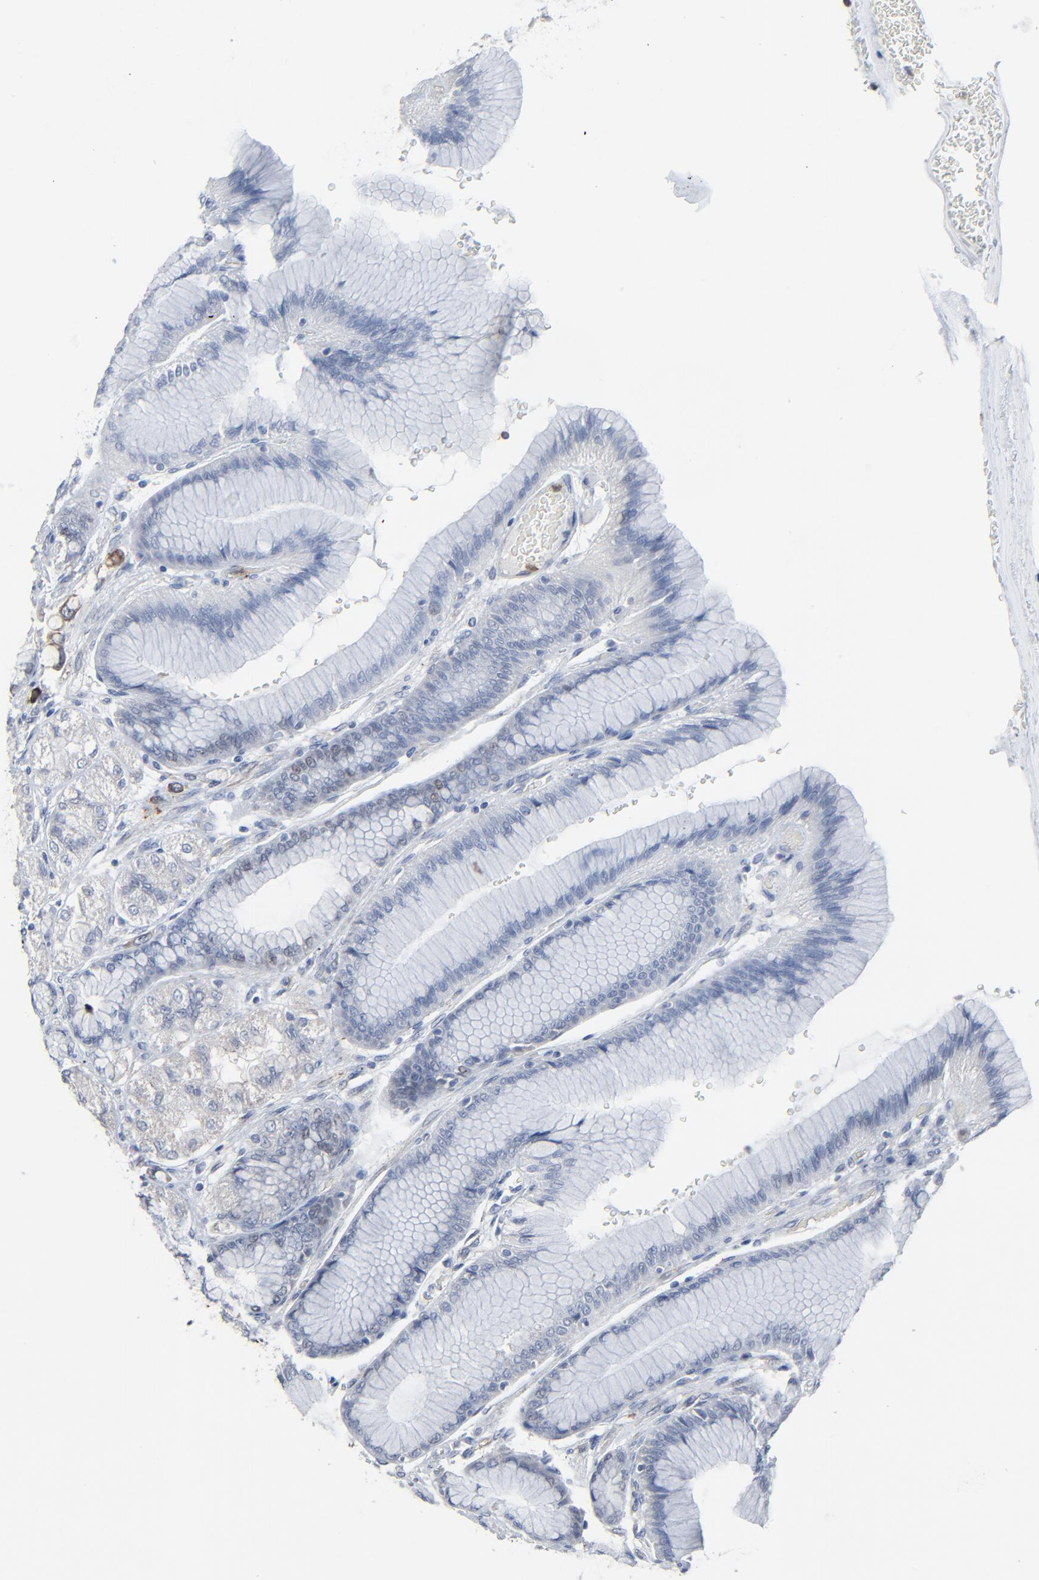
{"staining": {"intensity": "weak", "quantity": "<25%", "location": "nuclear"}, "tissue": "stomach", "cell_type": "Glandular cells", "image_type": "normal", "snomed": [{"axis": "morphology", "description": "Normal tissue, NOS"}, {"axis": "morphology", "description": "Adenocarcinoma, NOS"}, {"axis": "topography", "description": "Stomach"}, {"axis": "topography", "description": "Stomach, lower"}], "caption": "DAB (3,3'-diaminobenzidine) immunohistochemical staining of normal stomach exhibits no significant positivity in glandular cells.", "gene": "BIRC3", "patient": {"sex": "female", "age": 65}}